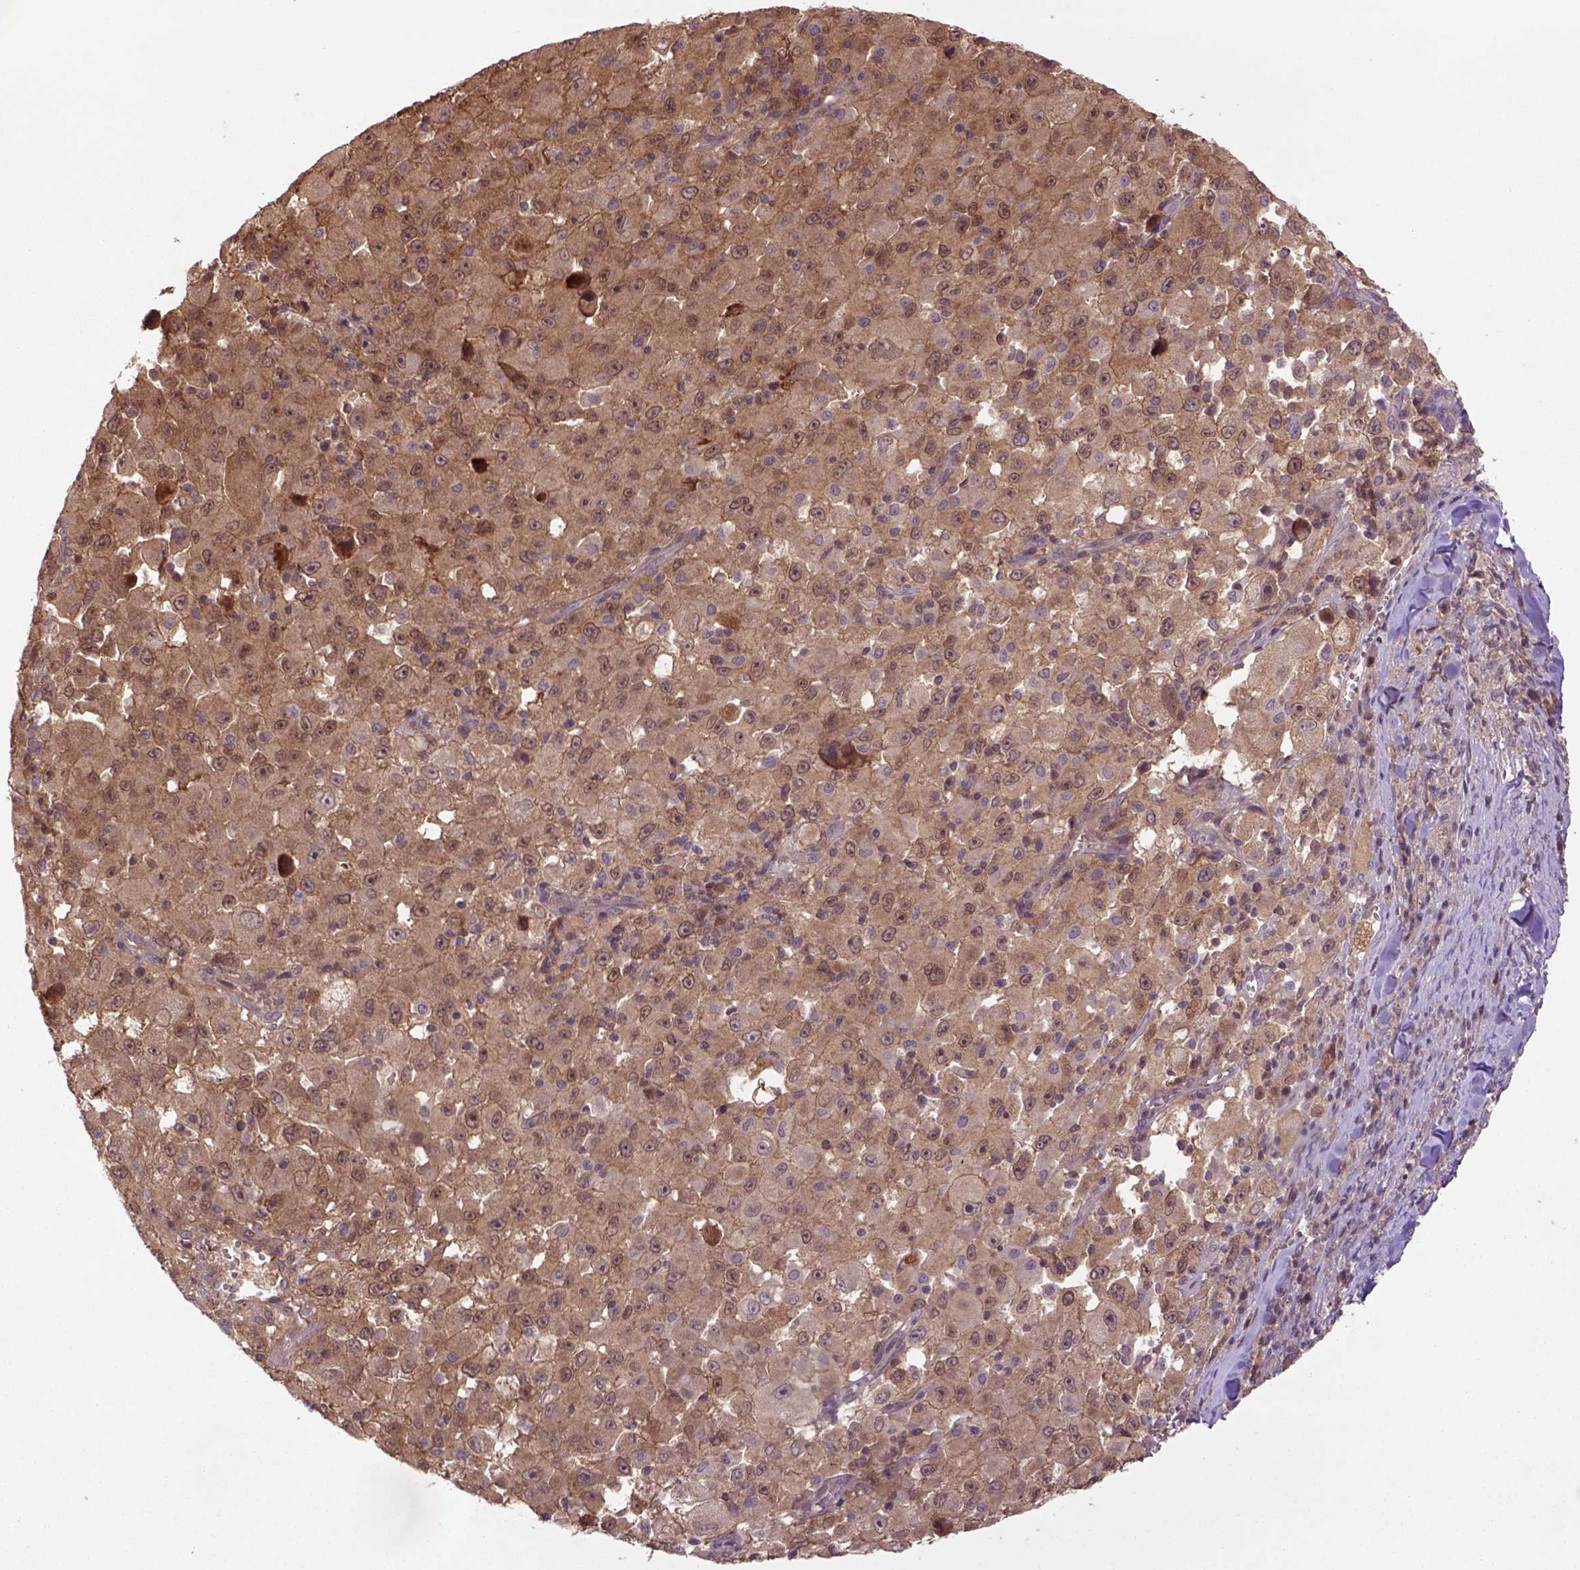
{"staining": {"intensity": "moderate", "quantity": ">75%", "location": "nuclear"}, "tissue": "melanoma", "cell_type": "Tumor cells", "image_type": "cancer", "snomed": [{"axis": "morphology", "description": "Malignant melanoma, Metastatic site"}, {"axis": "topography", "description": "Soft tissue"}], "caption": "Protein expression analysis of malignant melanoma (metastatic site) demonstrates moderate nuclear staining in about >75% of tumor cells. Using DAB (3,3'-diaminobenzidine) (brown) and hematoxylin (blue) stains, captured at high magnification using brightfield microscopy.", "gene": "HSPBP1", "patient": {"sex": "male", "age": 50}}